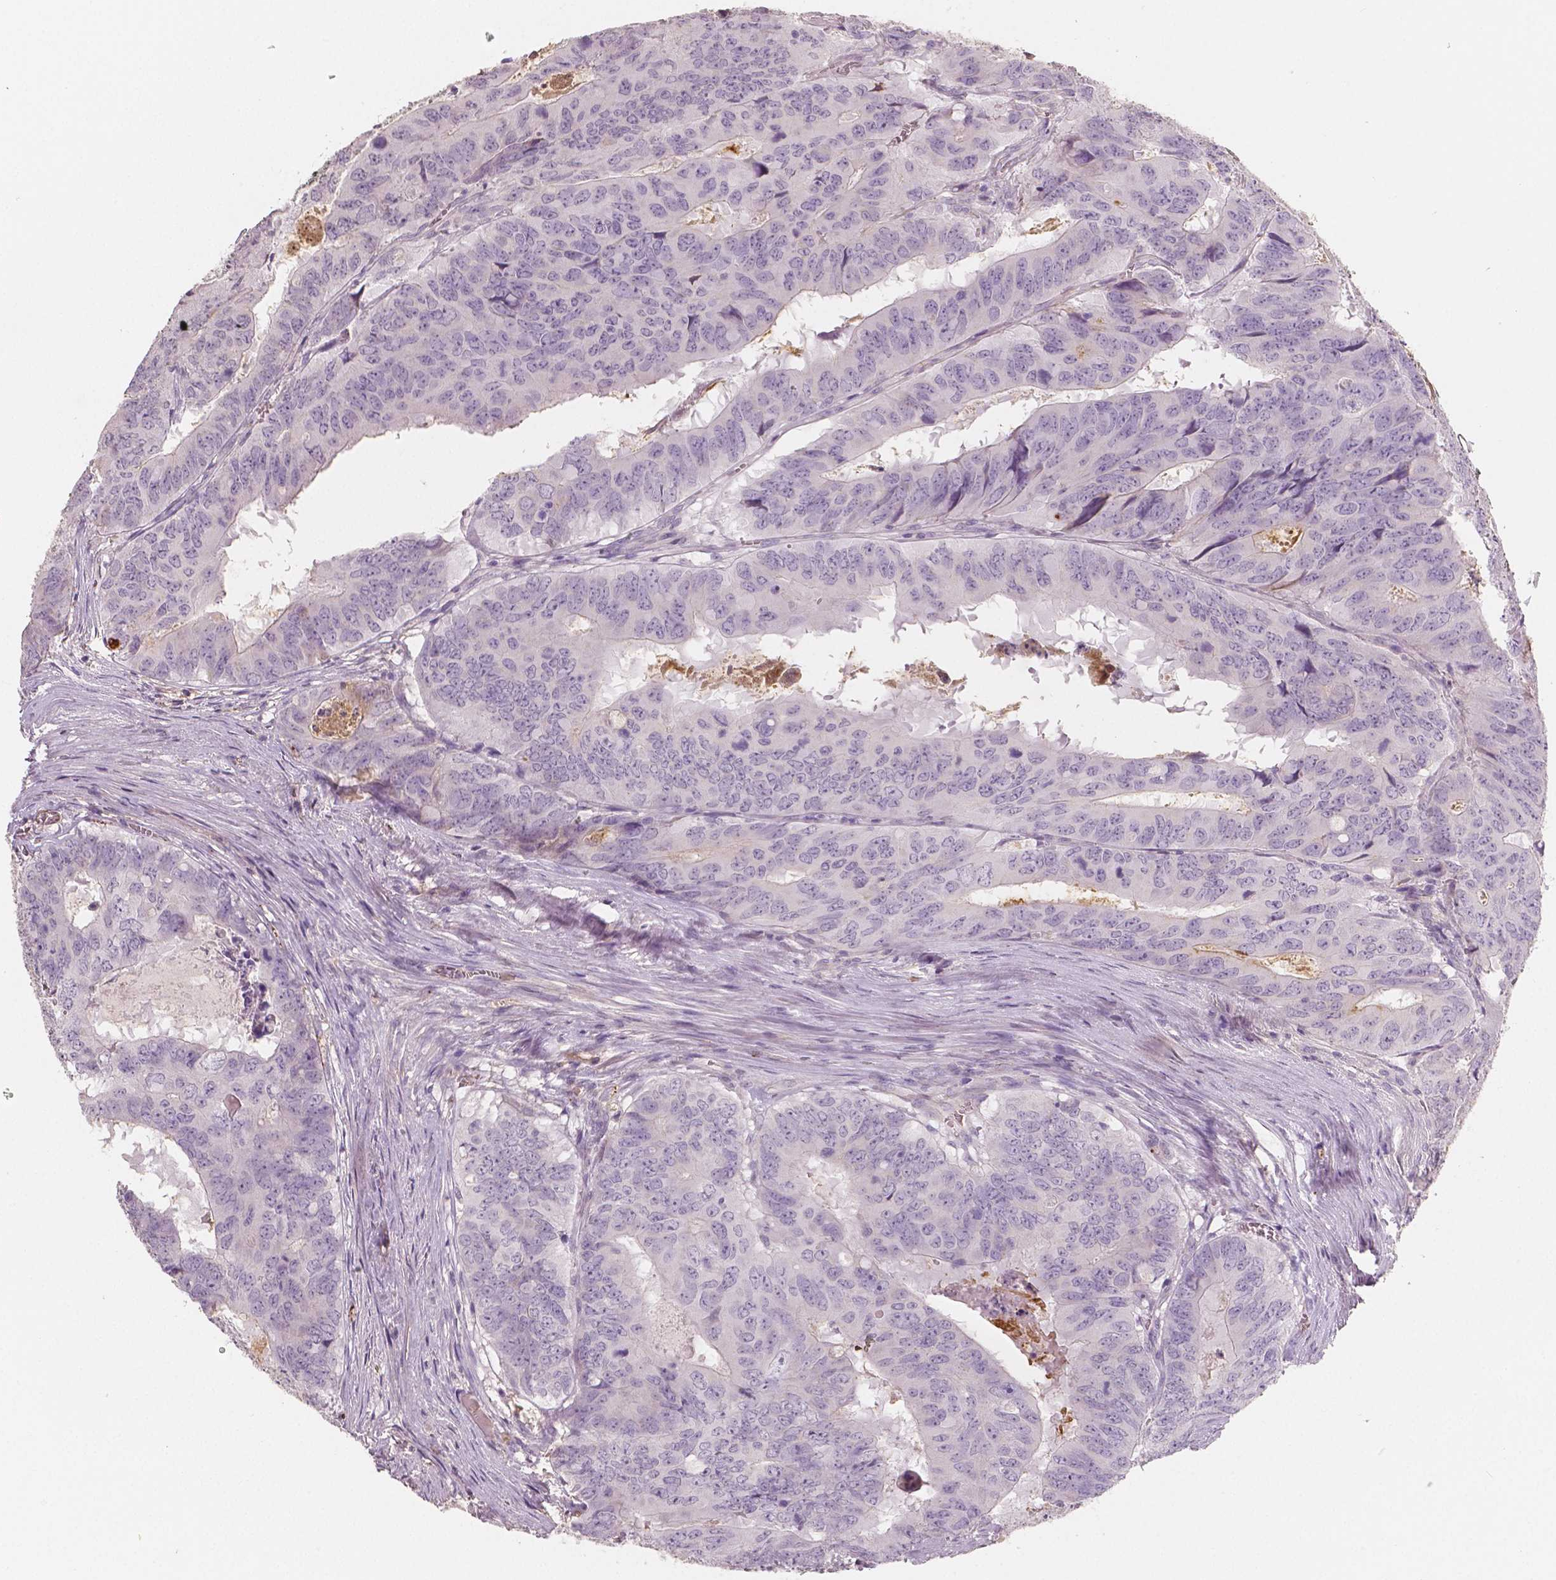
{"staining": {"intensity": "negative", "quantity": "none", "location": "none"}, "tissue": "colorectal cancer", "cell_type": "Tumor cells", "image_type": "cancer", "snomed": [{"axis": "morphology", "description": "Adenocarcinoma, NOS"}, {"axis": "topography", "description": "Colon"}], "caption": "Immunohistochemistry micrograph of neoplastic tissue: human colorectal cancer stained with DAB displays no significant protein positivity in tumor cells.", "gene": "APOA4", "patient": {"sex": "male", "age": 79}}